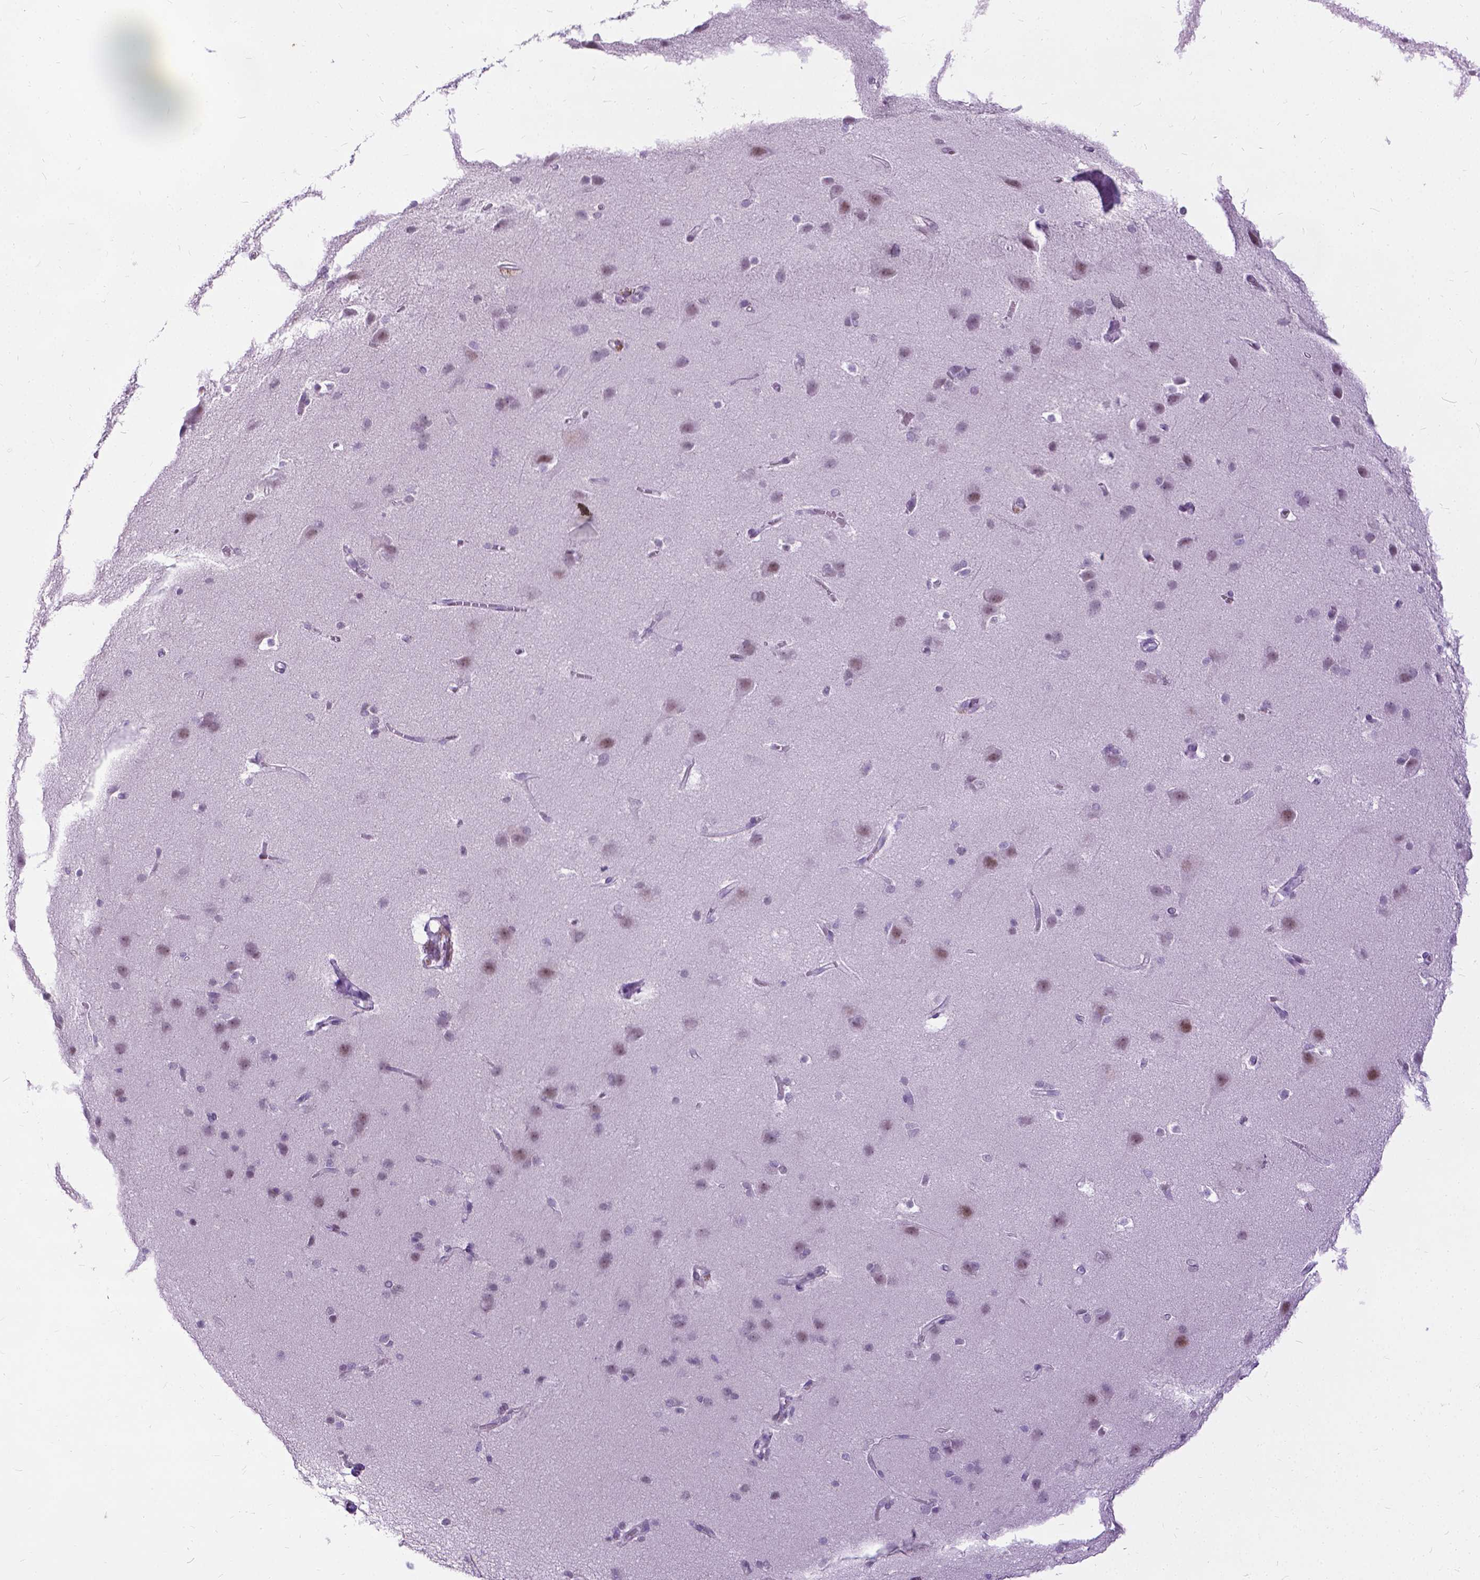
{"staining": {"intensity": "negative", "quantity": "none", "location": "none"}, "tissue": "cerebral cortex", "cell_type": "Endothelial cells", "image_type": "normal", "snomed": [{"axis": "morphology", "description": "Normal tissue, NOS"}, {"axis": "topography", "description": "Cerebral cortex"}], "caption": "DAB (3,3'-diaminobenzidine) immunohistochemical staining of normal cerebral cortex demonstrates no significant staining in endothelial cells. Nuclei are stained in blue.", "gene": "PROB1", "patient": {"sex": "male", "age": 37}}